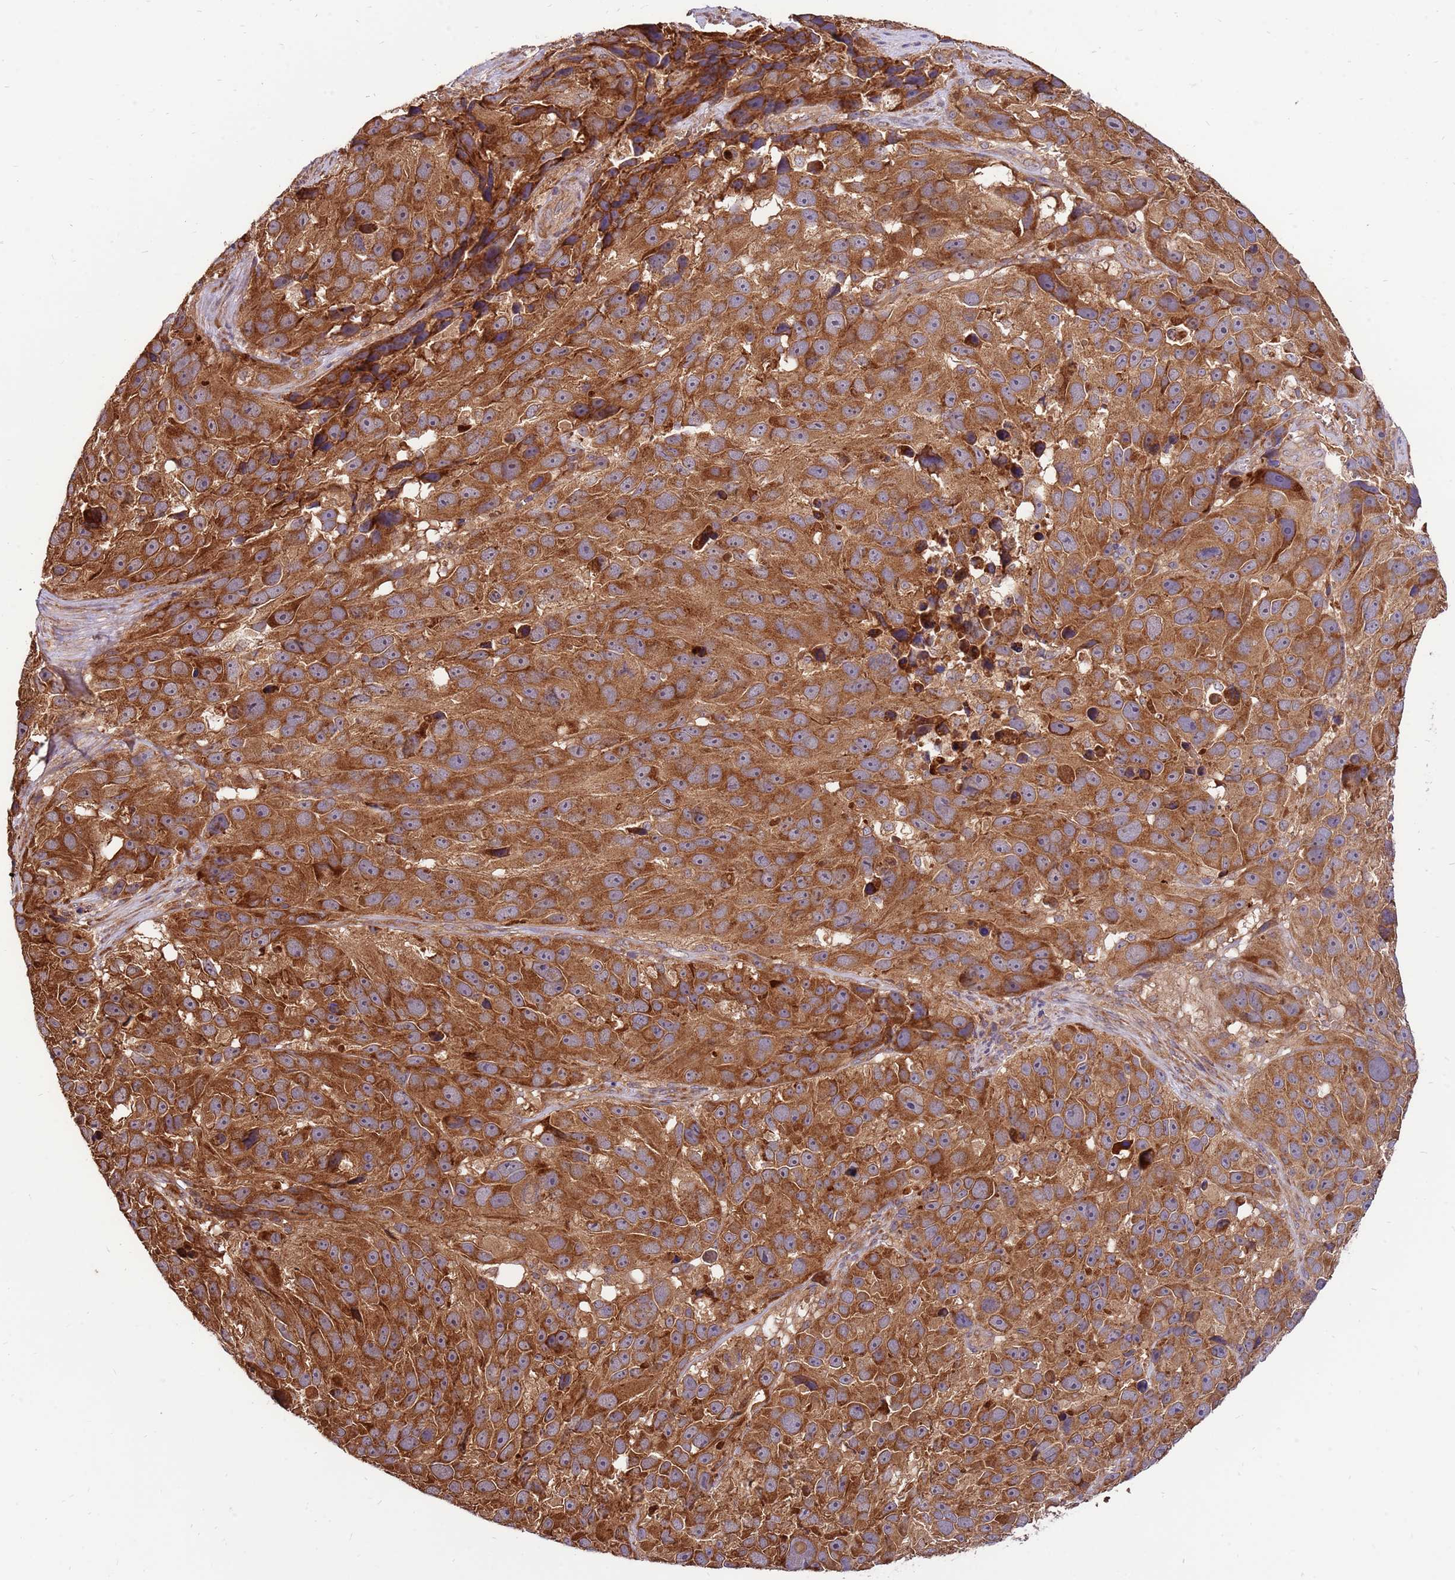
{"staining": {"intensity": "moderate", "quantity": ">75%", "location": "cytoplasmic/membranous"}, "tissue": "melanoma", "cell_type": "Tumor cells", "image_type": "cancer", "snomed": [{"axis": "morphology", "description": "Malignant melanoma, NOS"}, {"axis": "topography", "description": "Skin"}], "caption": "This photomicrograph exhibits immunohistochemistry (IHC) staining of melanoma, with medium moderate cytoplasmic/membranous positivity in about >75% of tumor cells.", "gene": "SLC44A5", "patient": {"sex": "male", "age": 84}}